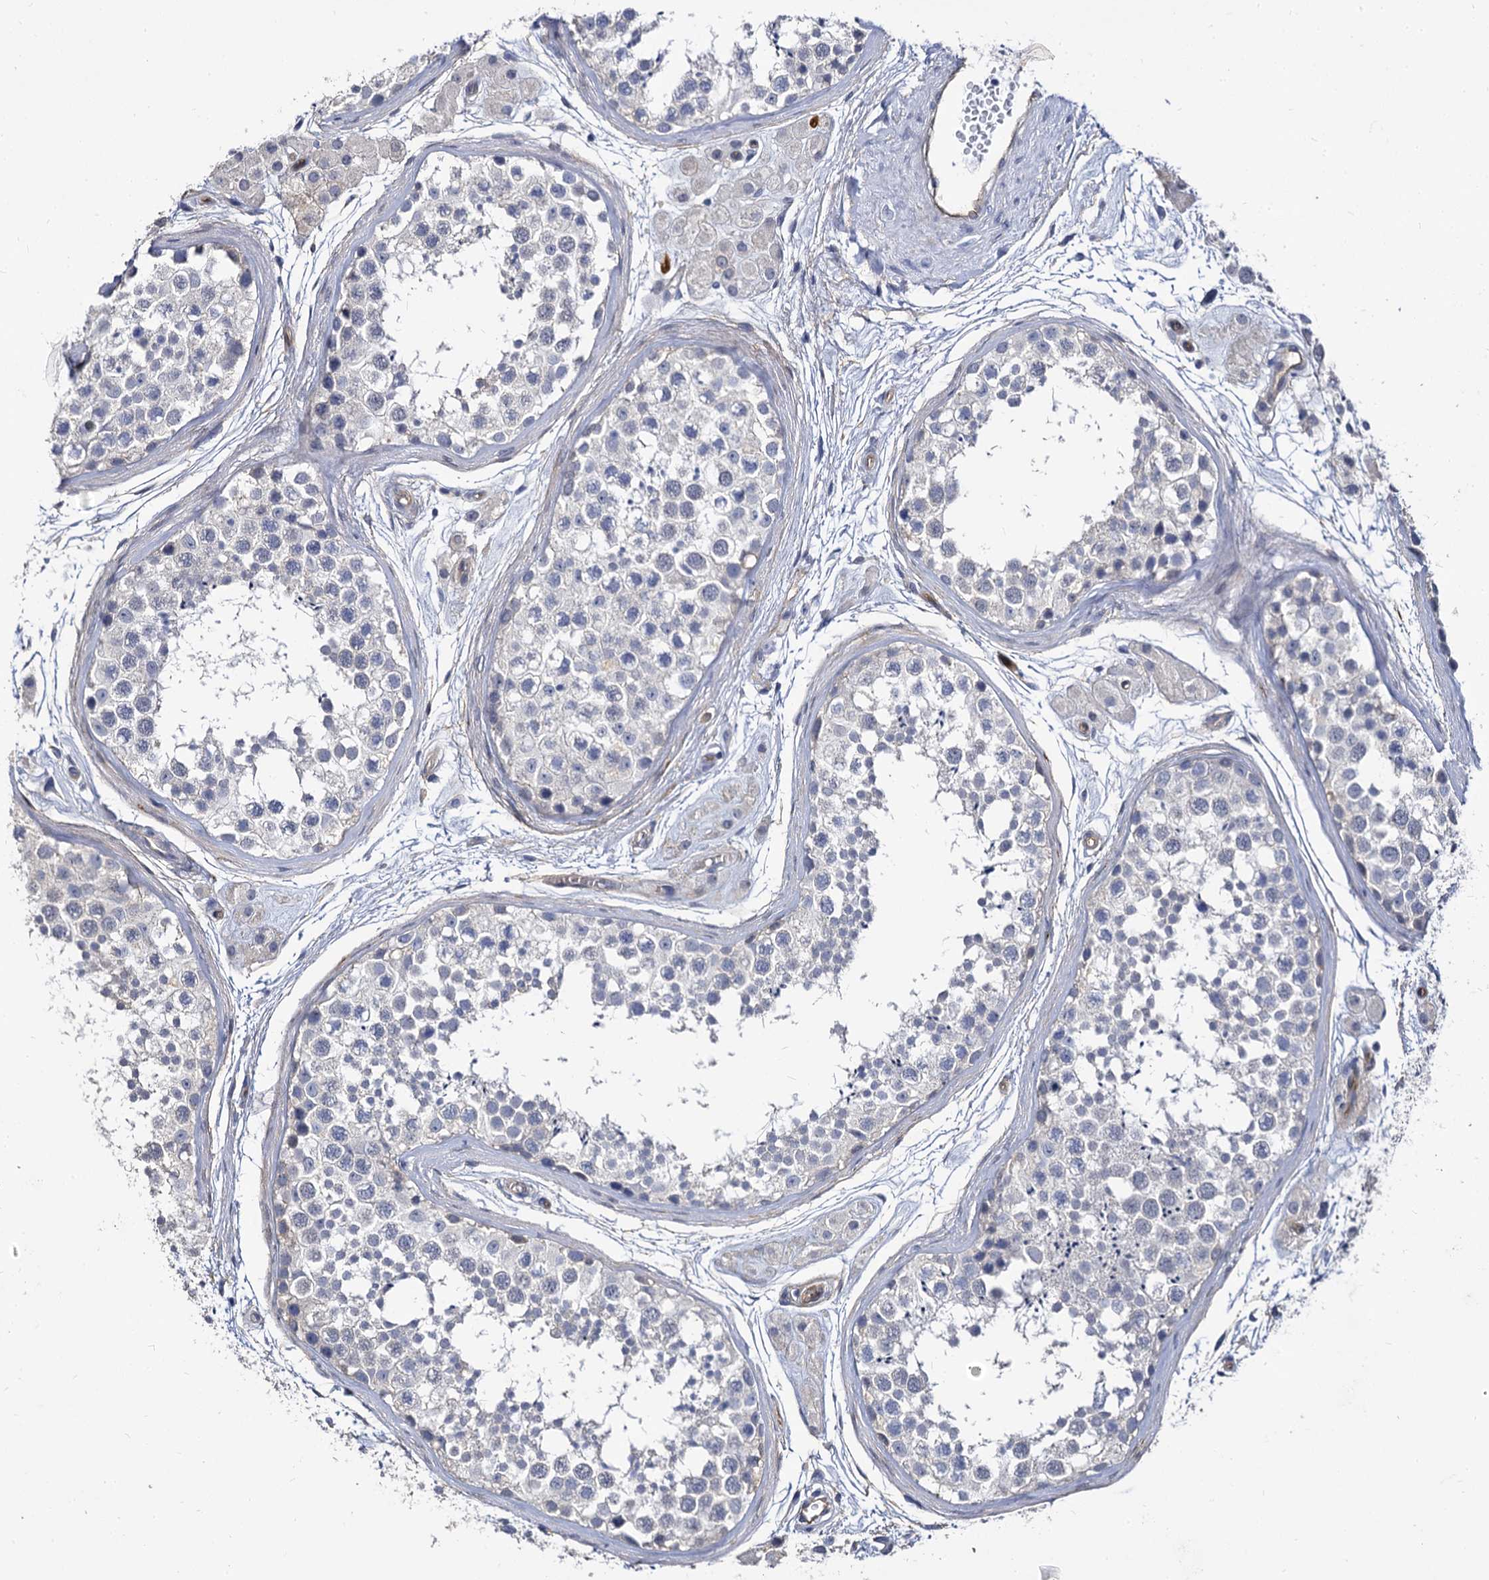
{"staining": {"intensity": "negative", "quantity": "none", "location": "none"}, "tissue": "testis", "cell_type": "Cells in seminiferous ducts", "image_type": "normal", "snomed": [{"axis": "morphology", "description": "Normal tissue, NOS"}, {"axis": "topography", "description": "Testis"}], "caption": "Cells in seminiferous ducts are negative for protein expression in unremarkable human testis. (Immunohistochemistry (ihc), brightfield microscopy, high magnification).", "gene": "CBFB", "patient": {"sex": "male", "age": 56}}